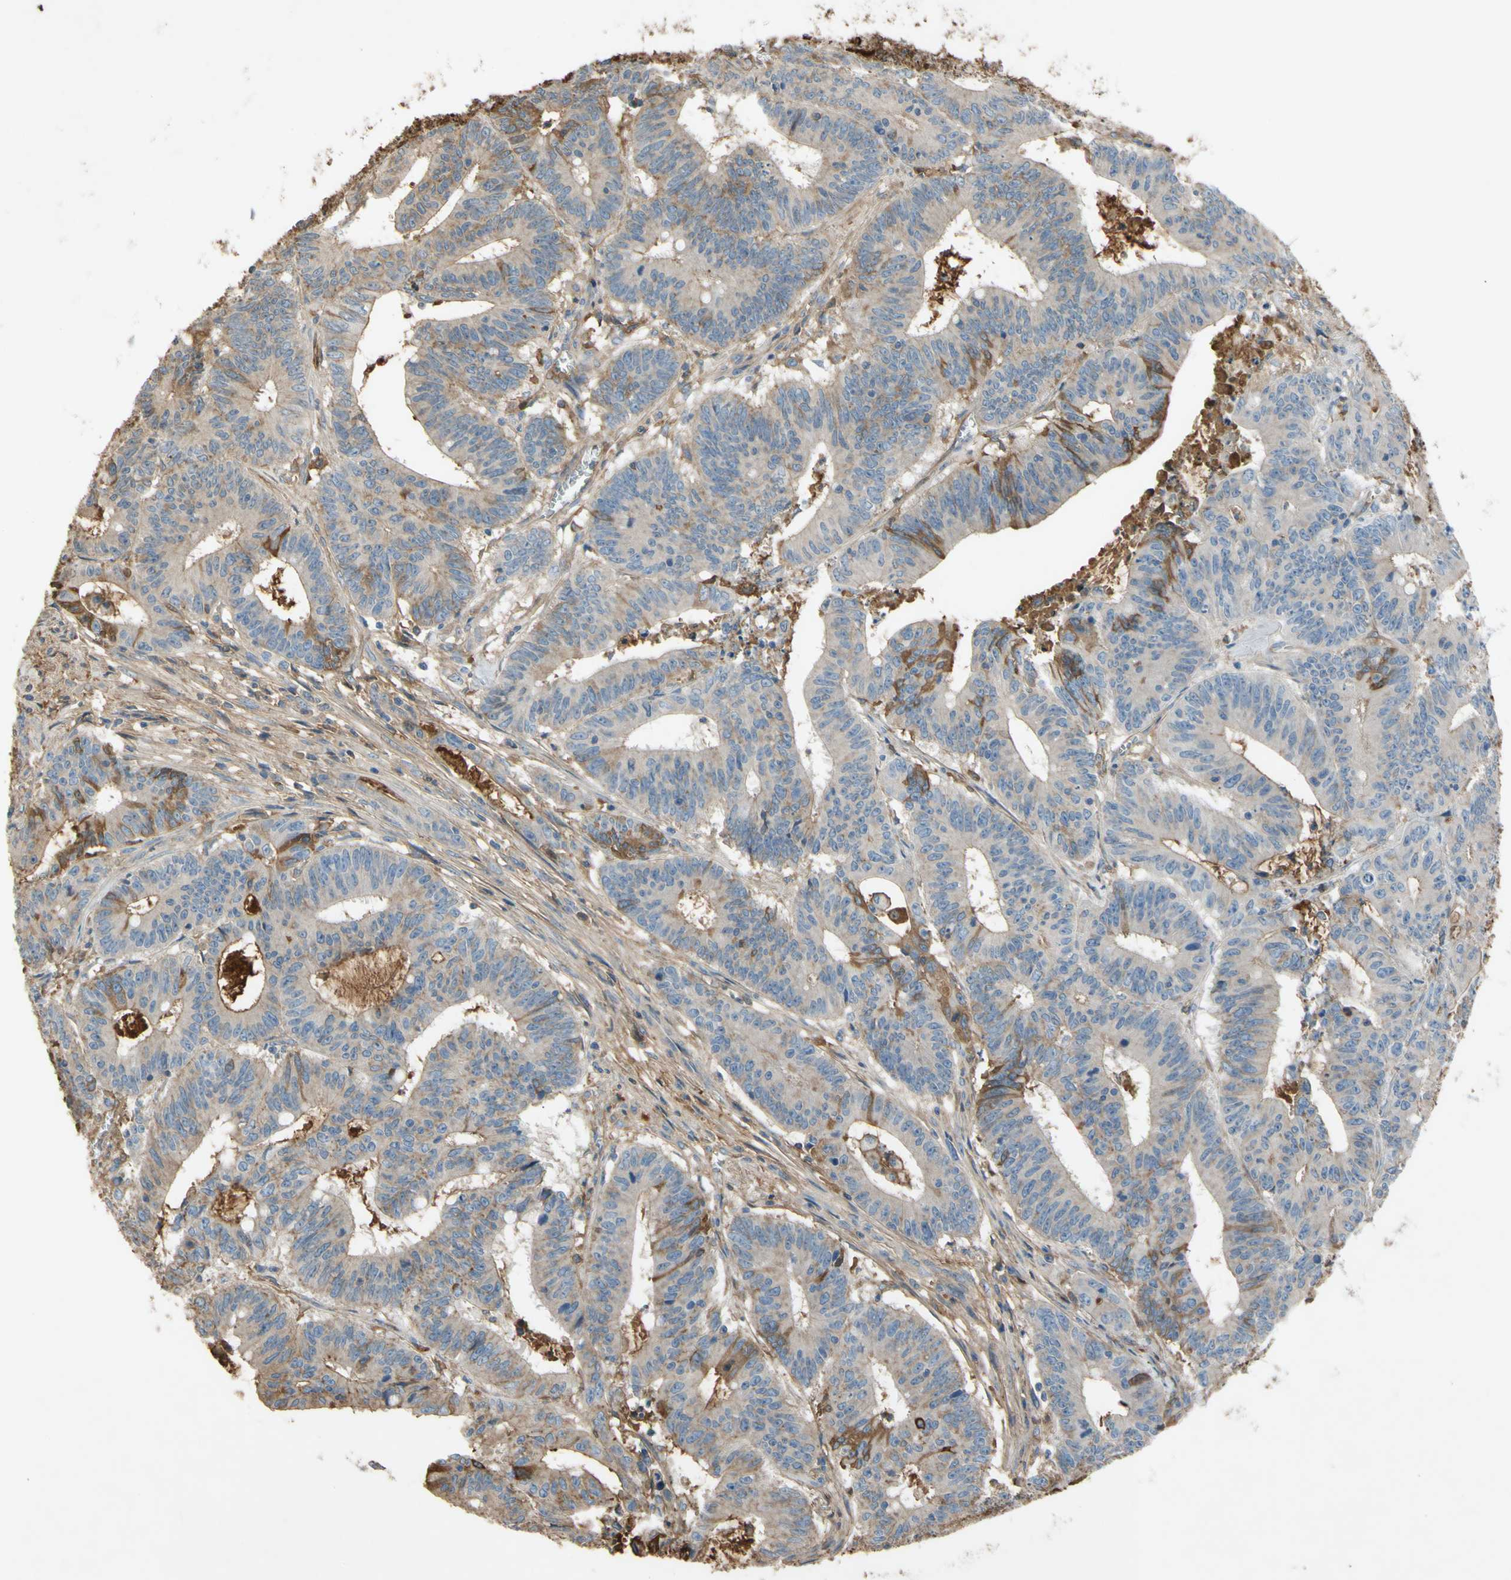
{"staining": {"intensity": "weak", "quantity": ">75%", "location": "cytoplasmic/membranous"}, "tissue": "colorectal cancer", "cell_type": "Tumor cells", "image_type": "cancer", "snomed": [{"axis": "morphology", "description": "Adenocarcinoma, NOS"}, {"axis": "topography", "description": "Colon"}], "caption": "Tumor cells demonstrate weak cytoplasmic/membranous staining in about >75% of cells in colorectal adenocarcinoma.", "gene": "TIMP2", "patient": {"sex": "male", "age": 45}}